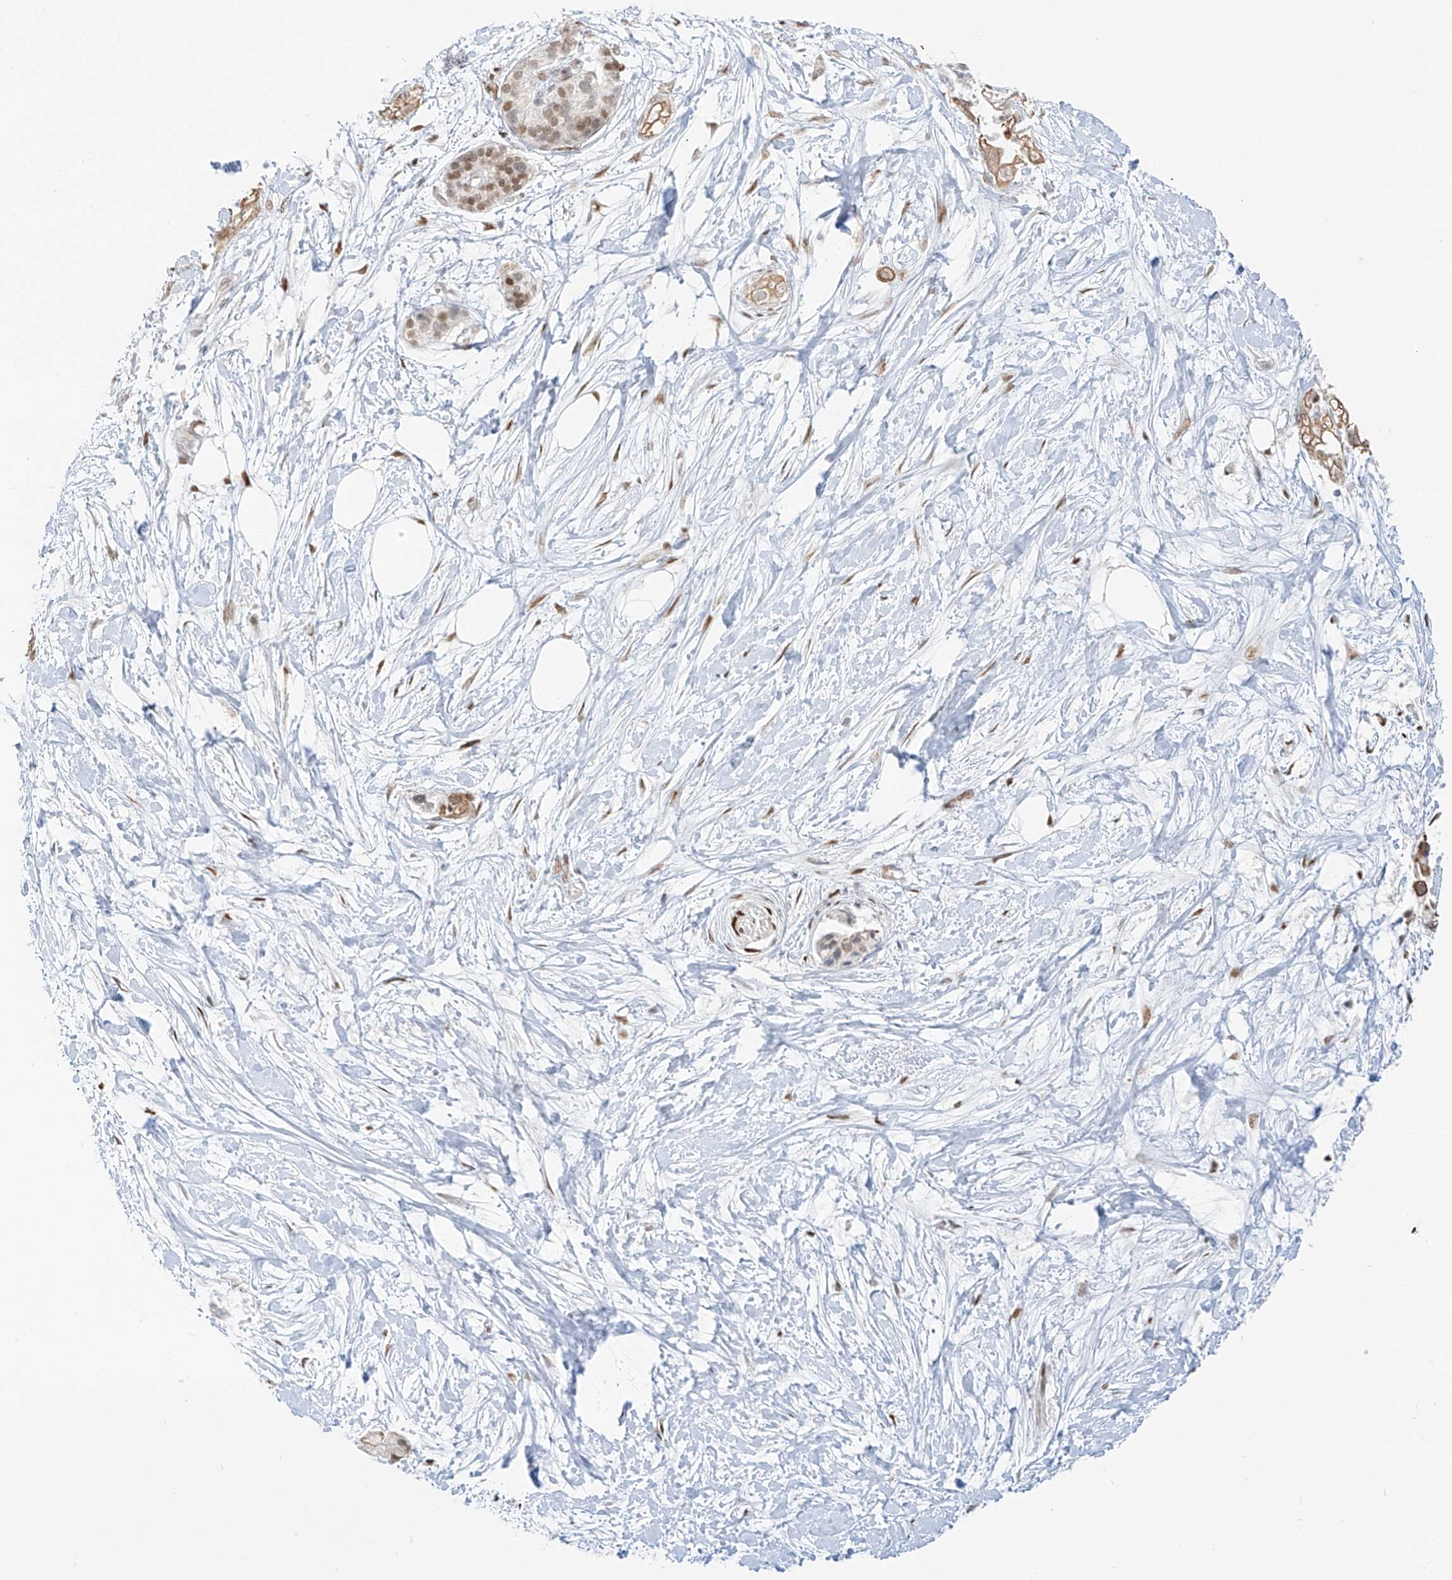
{"staining": {"intensity": "weak", "quantity": "25%-75%", "location": "cytoplasmic/membranous"}, "tissue": "pancreatic cancer", "cell_type": "Tumor cells", "image_type": "cancer", "snomed": [{"axis": "morphology", "description": "Adenocarcinoma, NOS"}, {"axis": "topography", "description": "Pancreas"}], "caption": "Immunohistochemical staining of human pancreatic cancer (adenocarcinoma) displays low levels of weak cytoplasmic/membranous positivity in about 25%-75% of tumor cells.", "gene": "ZNF774", "patient": {"sex": "male", "age": 68}}